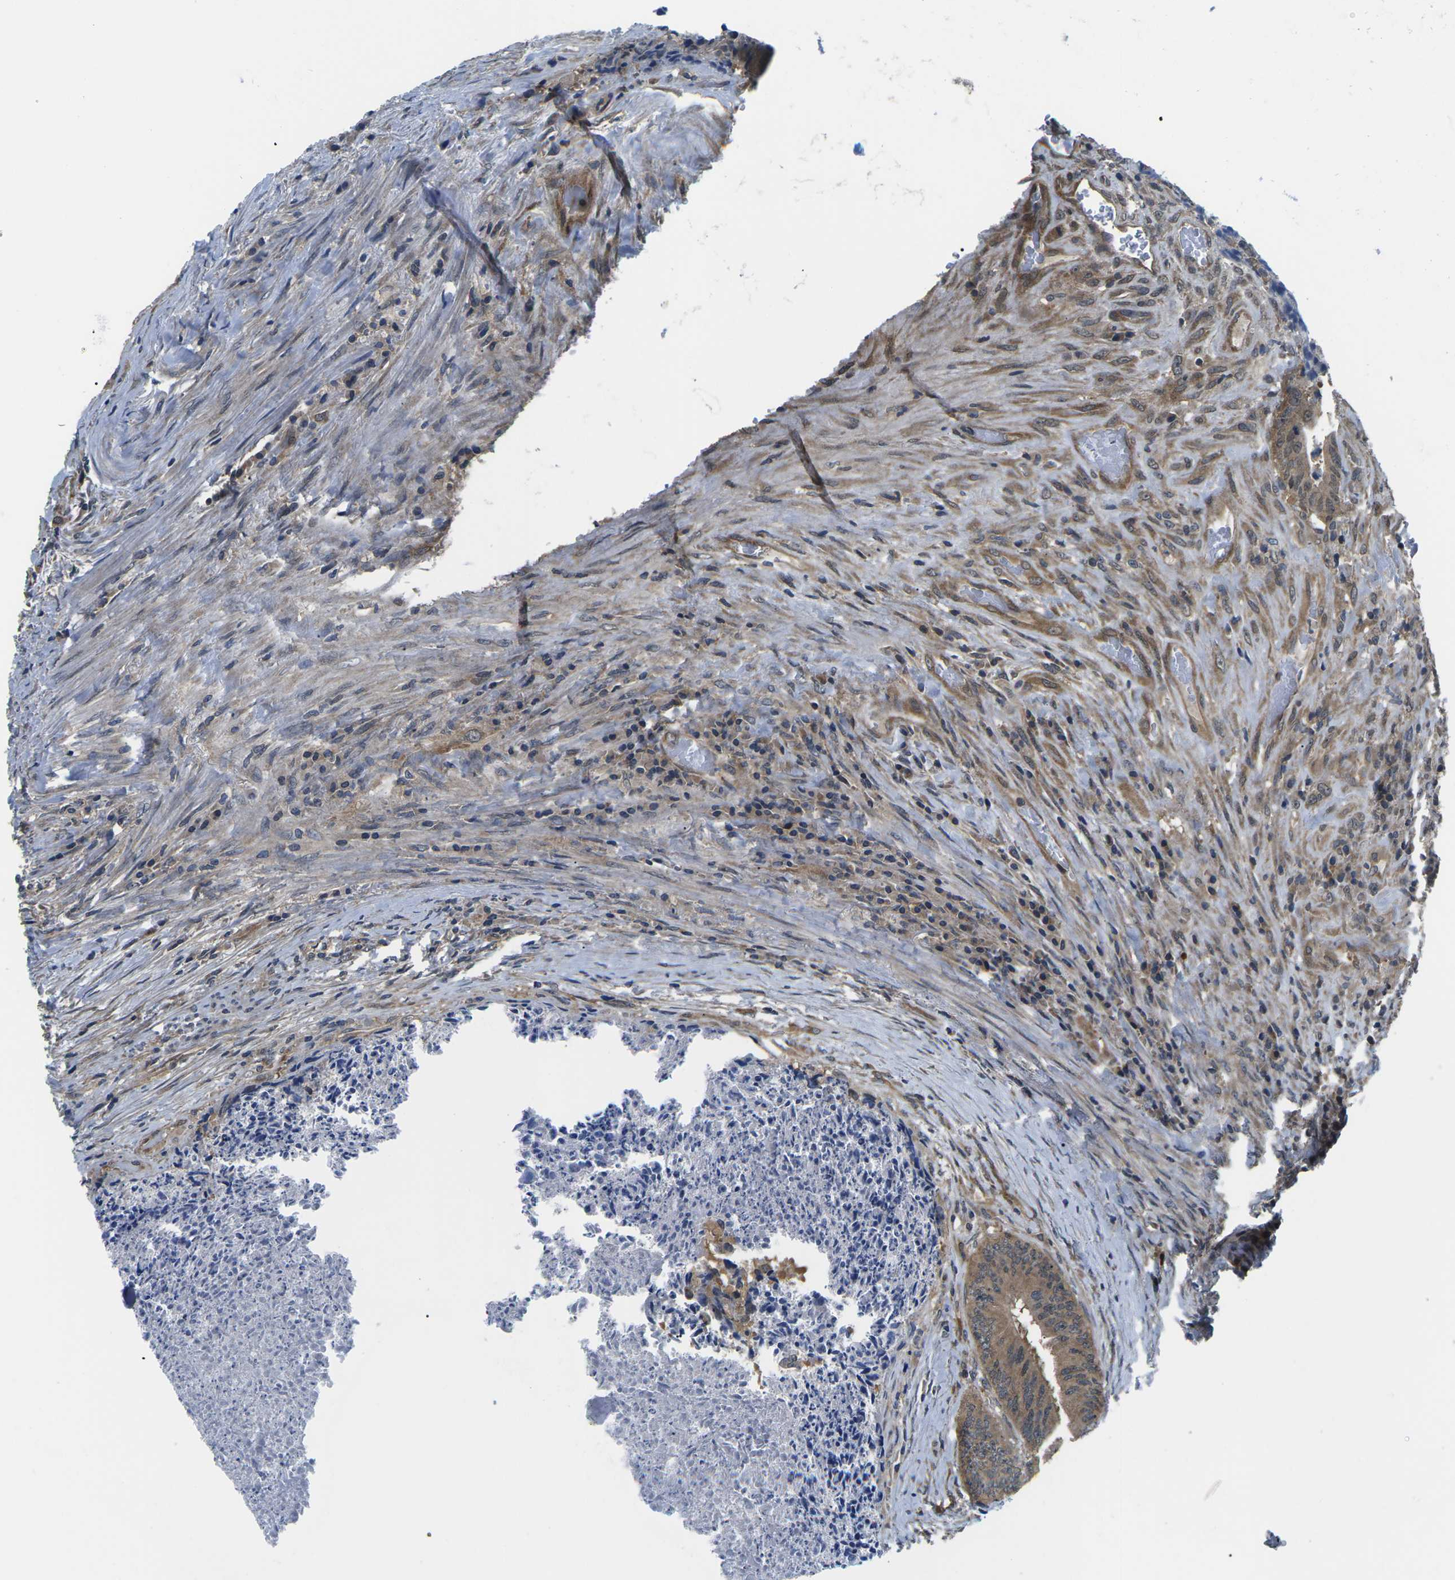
{"staining": {"intensity": "moderate", "quantity": ">75%", "location": "cytoplasmic/membranous"}, "tissue": "colorectal cancer", "cell_type": "Tumor cells", "image_type": "cancer", "snomed": [{"axis": "morphology", "description": "Adenocarcinoma, NOS"}, {"axis": "topography", "description": "Rectum"}], "caption": "Colorectal cancer stained for a protein shows moderate cytoplasmic/membranous positivity in tumor cells.", "gene": "GSK3B", "patient": {"sex": "male", "age": 72}}